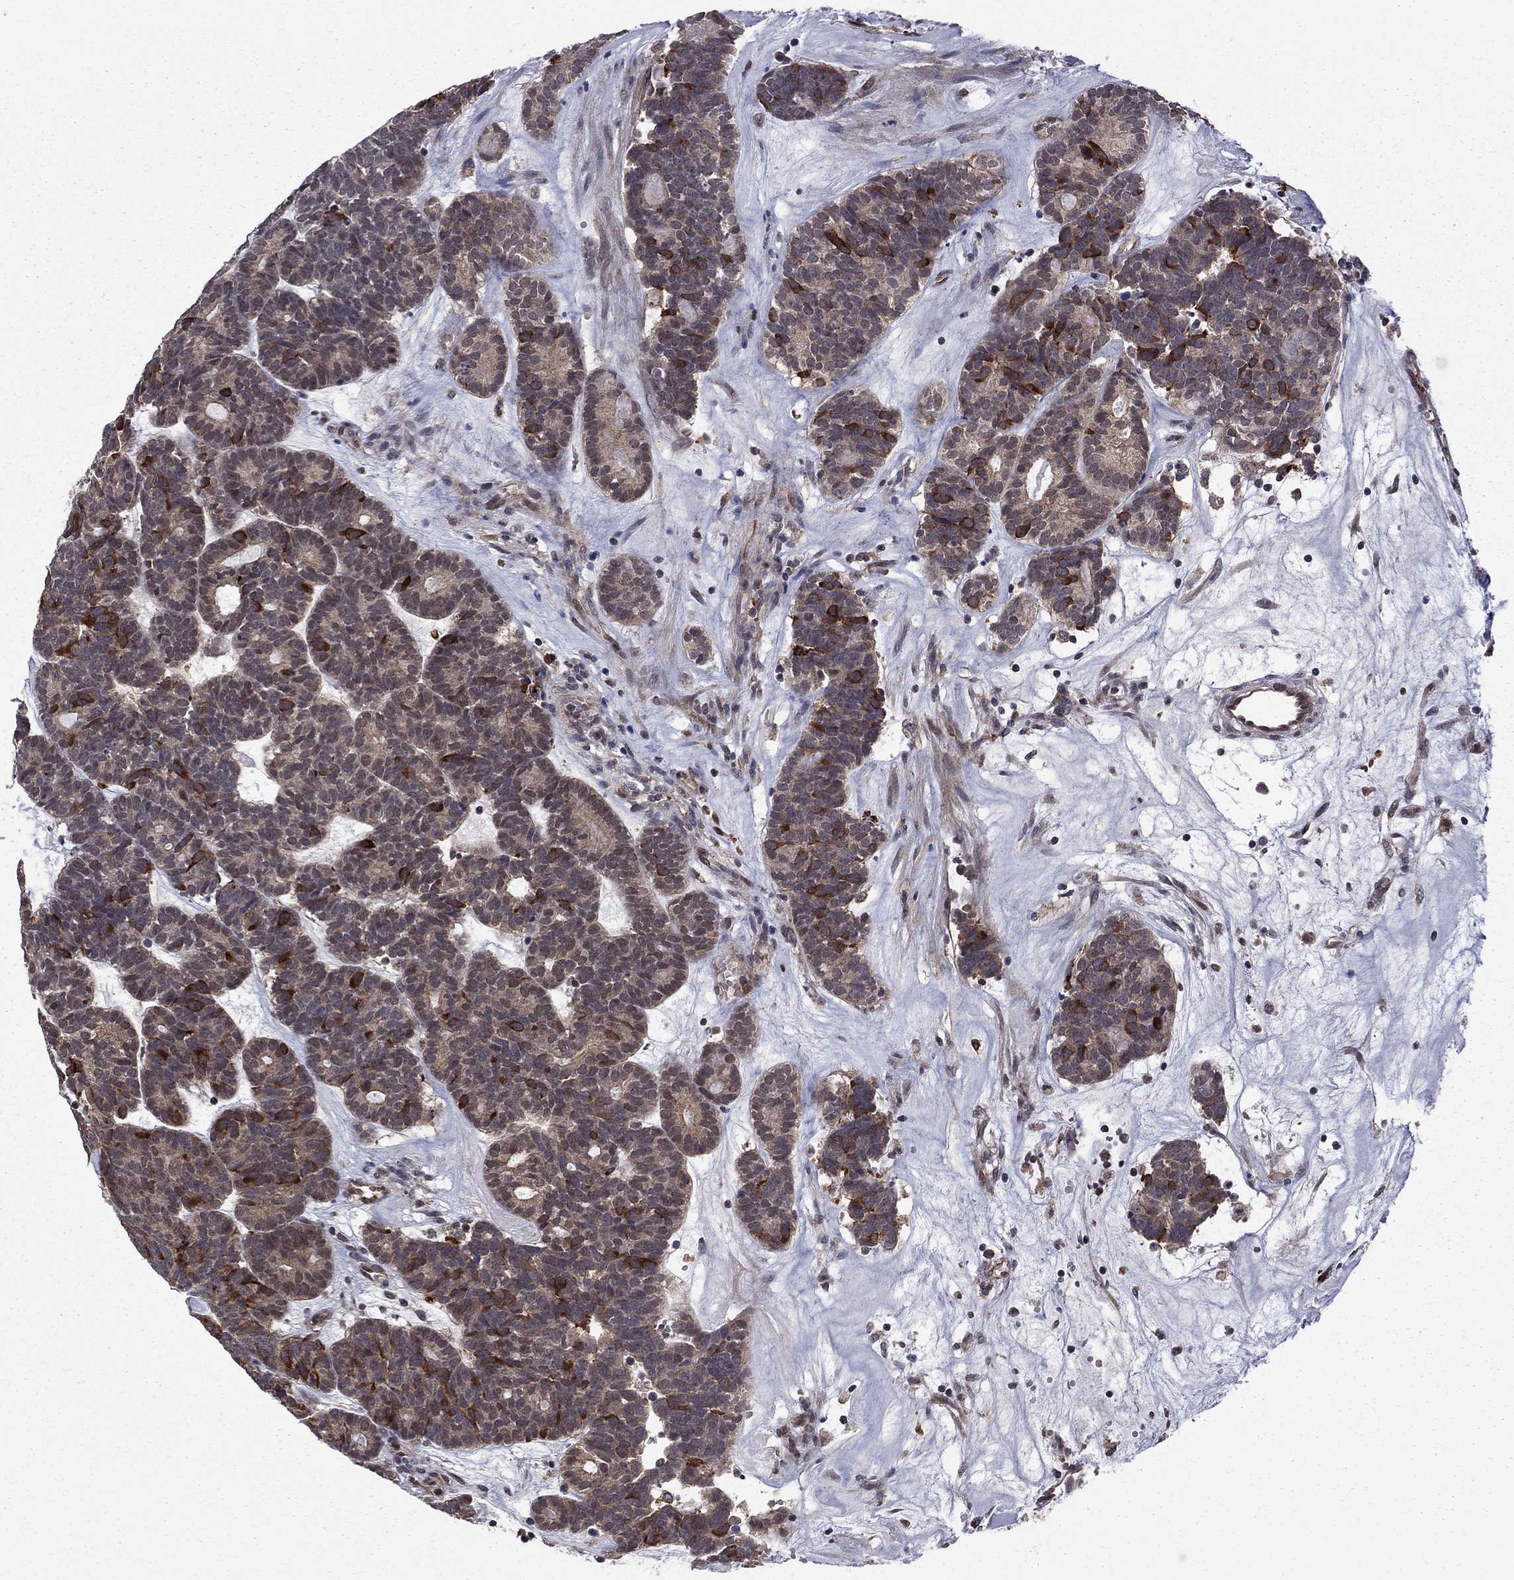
{"staining": {"intensity": "strong", "quantity": "<25%", "location": "cytoplasmic/membranous"}, "tissue": "head and neck cancer", "cell_type": "Tumor cells", "image_type": "cancer", "snomed": [{"axis": "morphology", "description": "Adenocarcinoma, NOS"}, {"axis": "topography", "description": "Head-Neck"}], "caption": "This histopathology image demonstrates IHC staining of head and neck cancer (adenocarcinoma), with medium strong cytoplasmic/membranous staining in about <25% of tumor cells.", "gene": "GPAA1", "patient": {"sex": "female", "age": 81}}